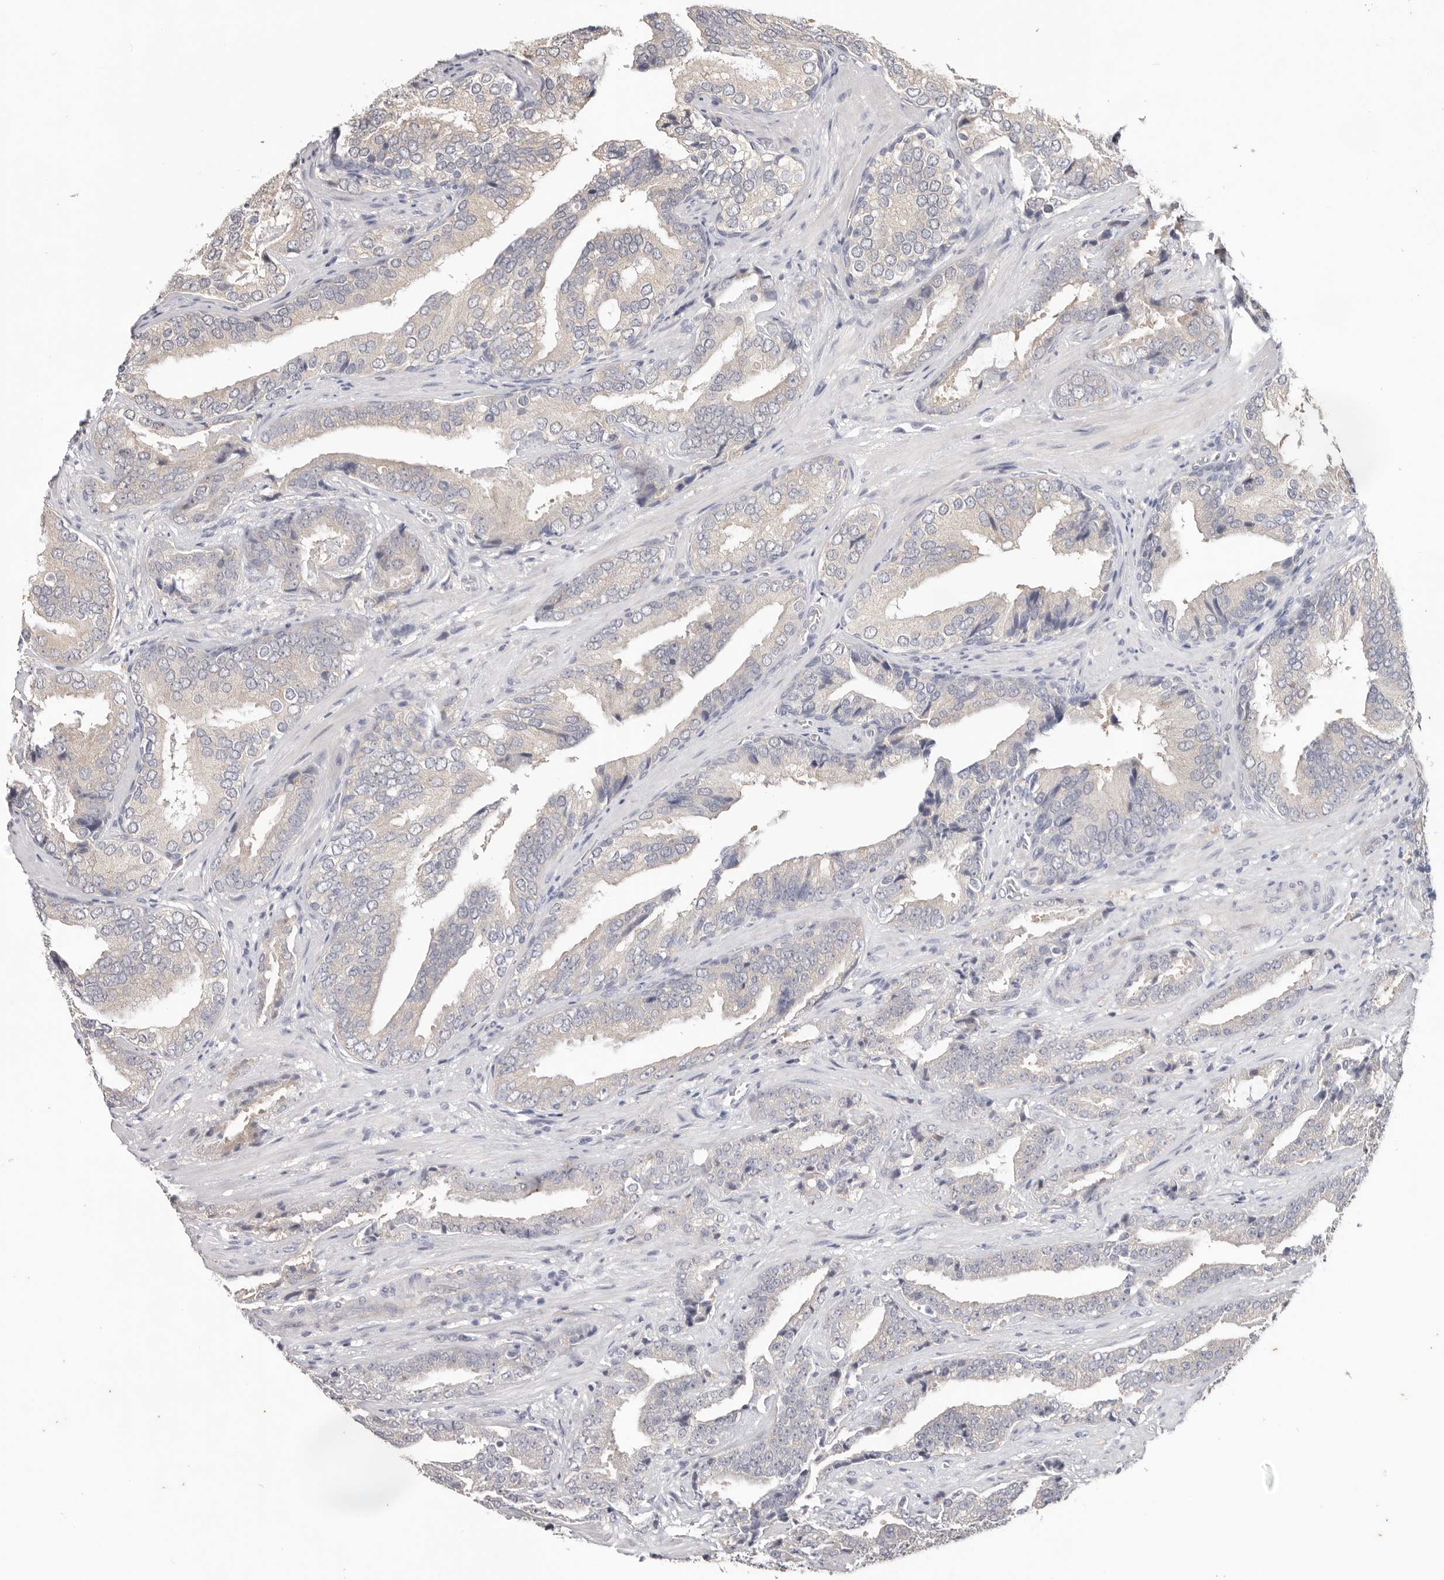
{"staining": {"intensity": "negative", "quantity": "none", "location": "none"}, "tissue": "prostate cancer", "cell_type": "Tumor cells", "image_type": "cancer", "snomed": [{"axis": "morphology", "description": "Adenocarcinoma, Low grade"}, {"axis": "topography", "description": "Prostate"}], "caption": "Image shows no significant protein positivity in tumor cells of prostate cancer.", "gene": "WDR77", "patient": {"sex": "male", "age": 67}}